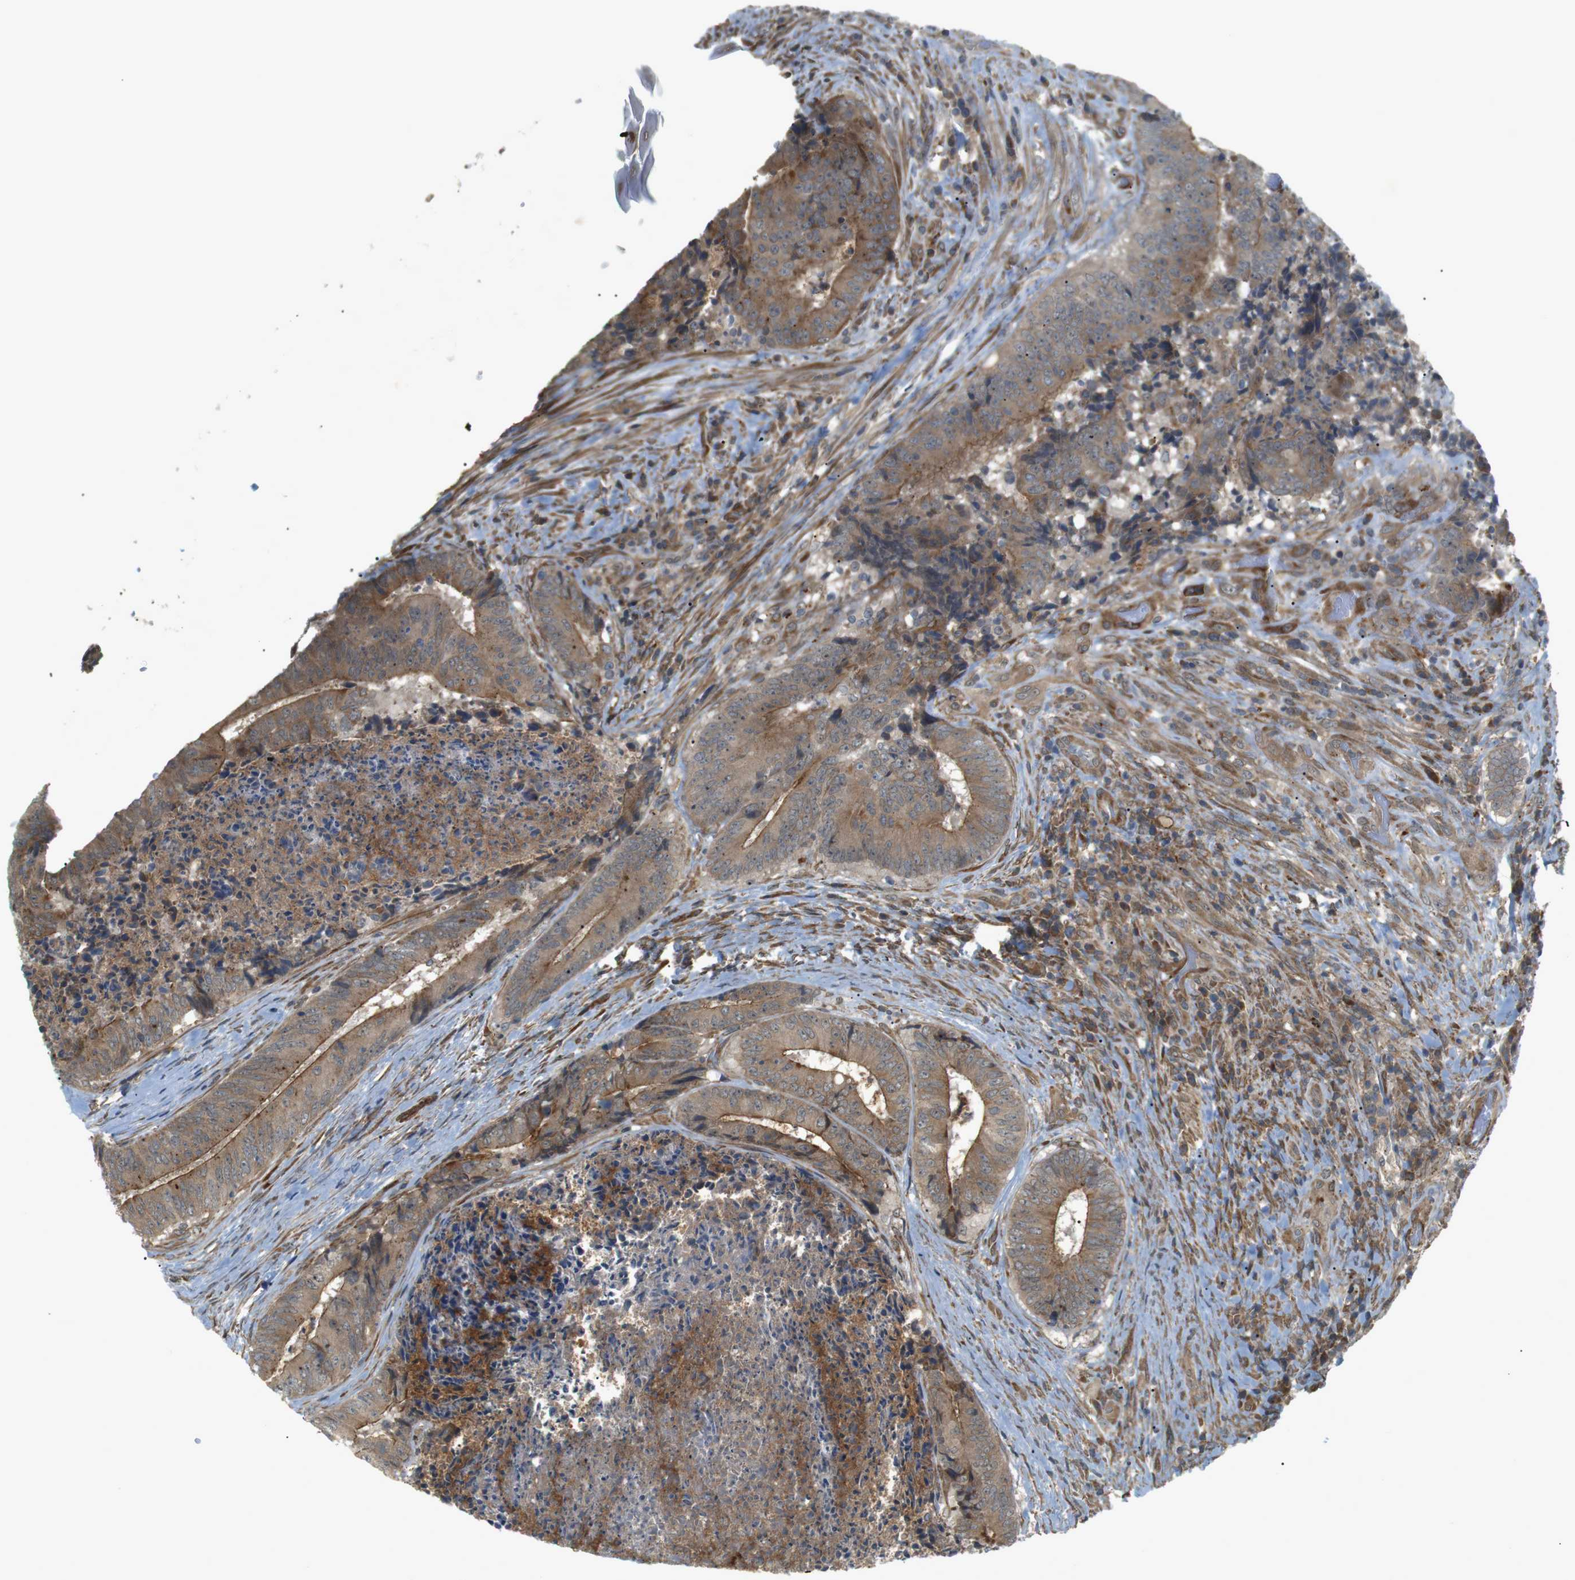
{"staining": {"intensity": "moderate", "quantity": ">75%", "location": "cytoplasmic/membranous"}, "tissue": "colorectal cancer", "cell_type": "Tumor cells", "image_type": "cancer", "snomed": [{"axis": "morphology", "description": "Adenocarcinoma, NOS"}, {"axis": "topography", "description": "Rectum"}], "caption": "The photomicrograph exhibits a brown stain indicating the presence of a protein in the cytoplasmic/membranous of tumor cells in colorectal cancer (adenocarcinoma). The staining is performed using DAB (3,3'-diaminobenzidine) brown chromogen to label protein expression. The nuclei are counter-stained blue using hematoxylin.", "gene": "KANK2", "patient": {"sex": "male", "age": 72}}